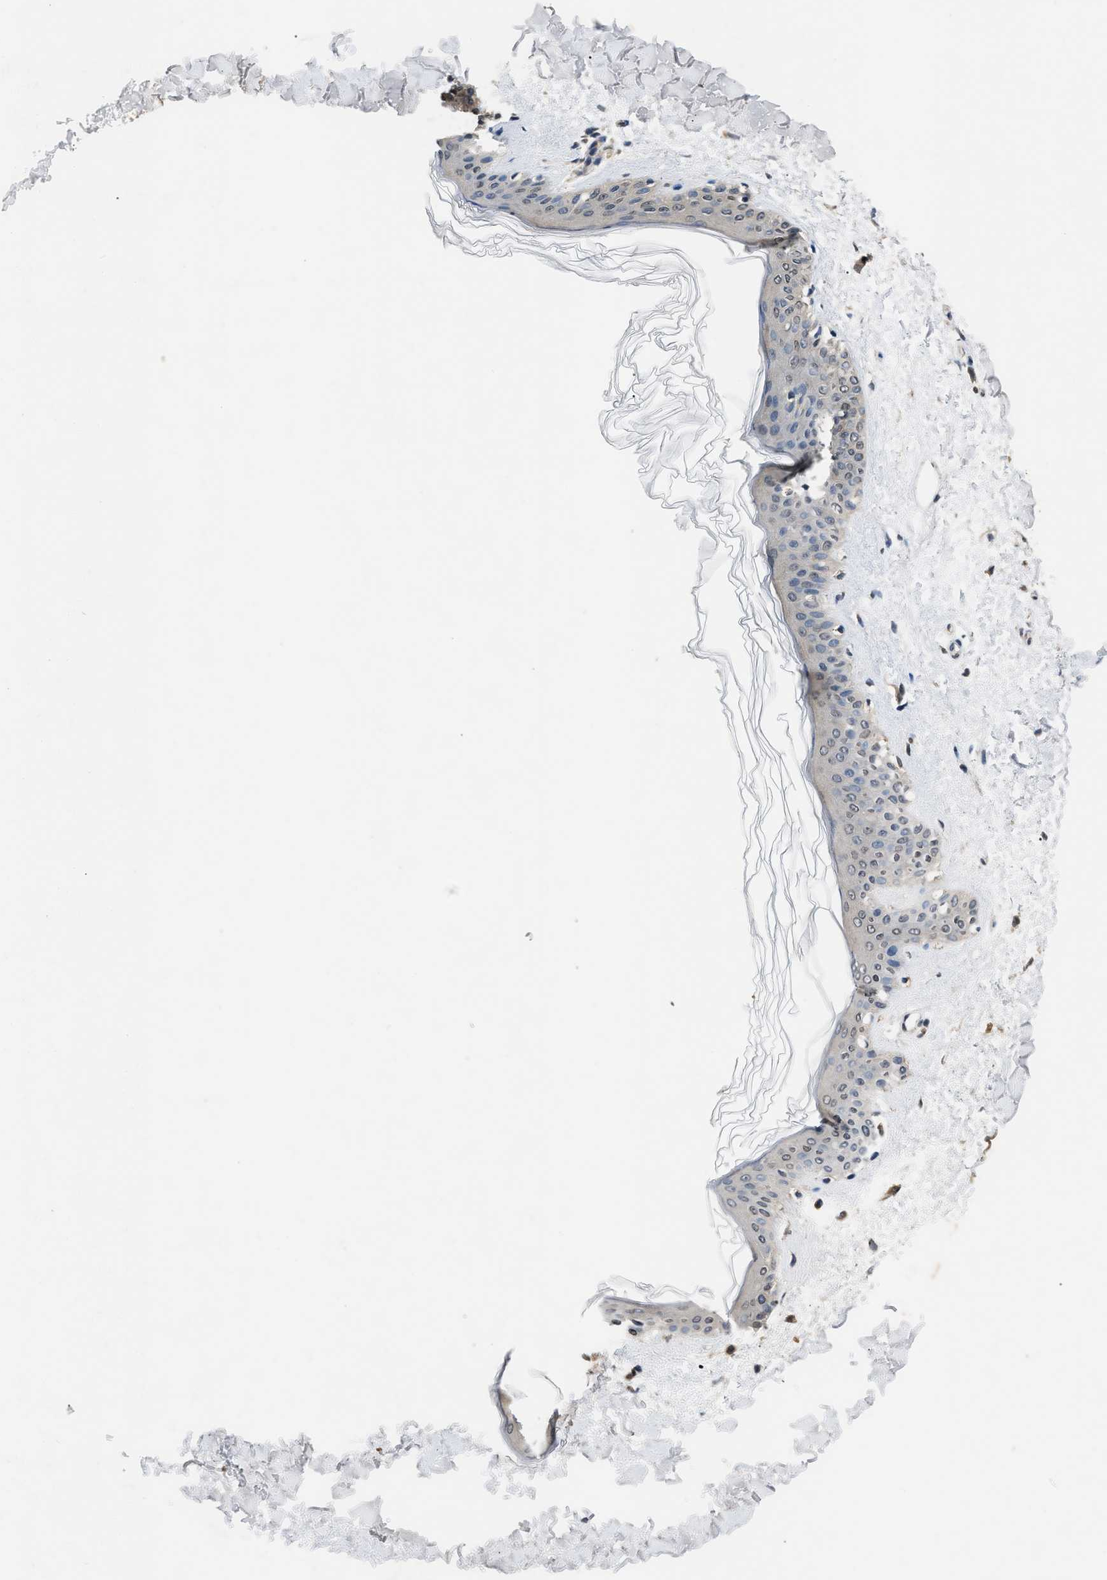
{"staining": {"intensity": "weak", "quantity": "25%-75%", "location": "cytoplasmic/membranous"}, "tissue": "skin", "cell_type": "Fibroblasts", "image_type": "normal", "snomed": [{"axis": "morphology", "description": "Normal tissue, NOS"}, {"axis": "topography", "description": "Skin"}], "caption": "Skin stained with DAB (3,3'-diaminobenzidine) immunohistochemistry (IHC) reveals low levels of weak cytoplasmic/membranous positivity in about 25%-75% of fibroblasts.", "gene": "TP53I3", "patient": {"sex": "female", "age": 41}}